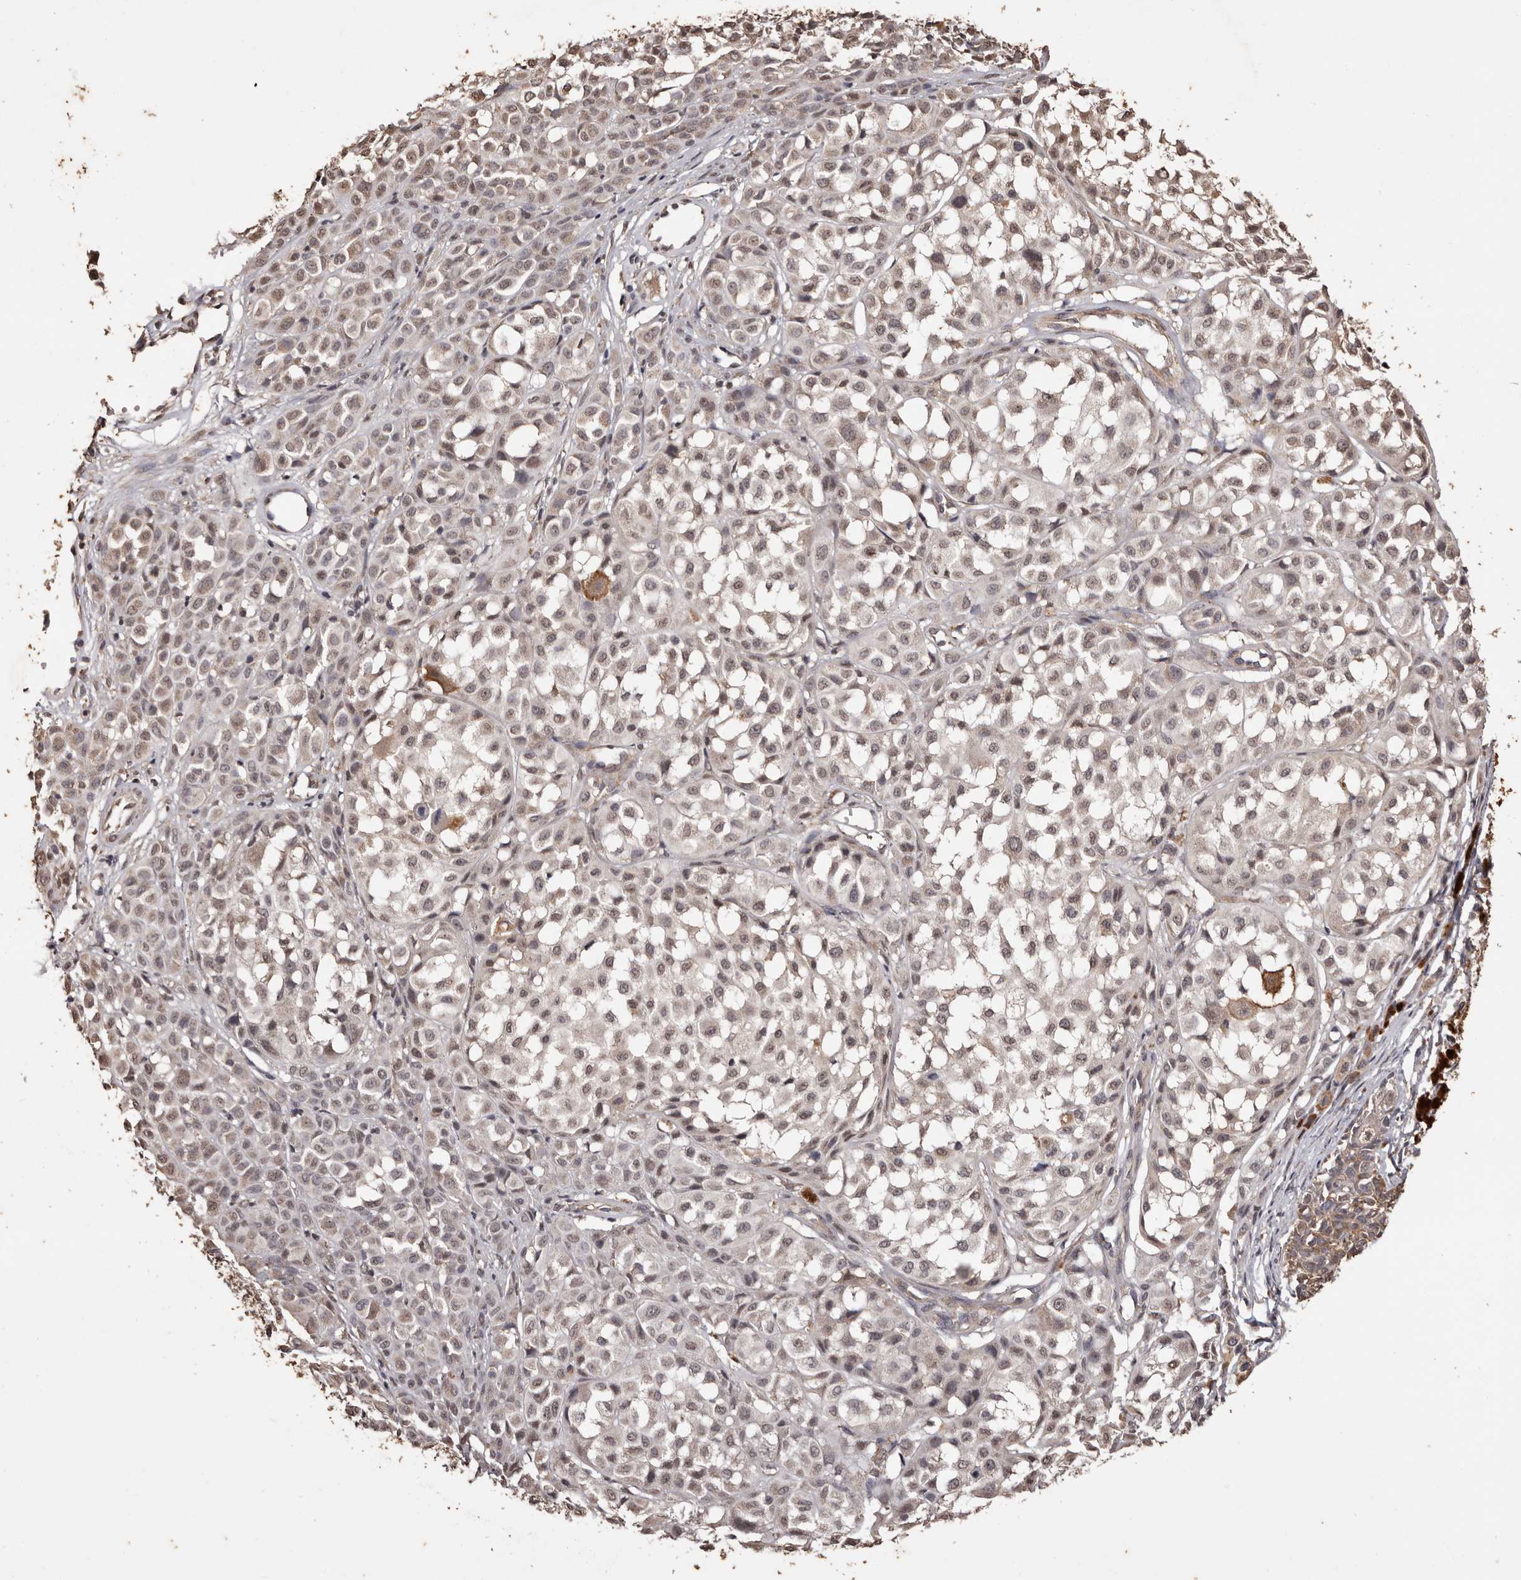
{"staining": {"intensity": "weak", "quantity": "25%-75%", "location": "nuclear"}, "tissue": "melanoma", "cell_type": "Tumor cells", "image_type": "cancer", "snomed": [{"axis": "morphology", "description": "Malignant melanoma, NOS"}, {"axis": "topography", "description": "Skin of leg"}], "caption": "Protein positivity by immunohistochemistry (IHC) shows weak nuclear positivity in about 25%-75% of tumor cells in melanoma. (DAB = brown stain, brightfield microscopy at high magnification).", "gene": "NAV1", "patient": {"sex": "female", "age": 72}}